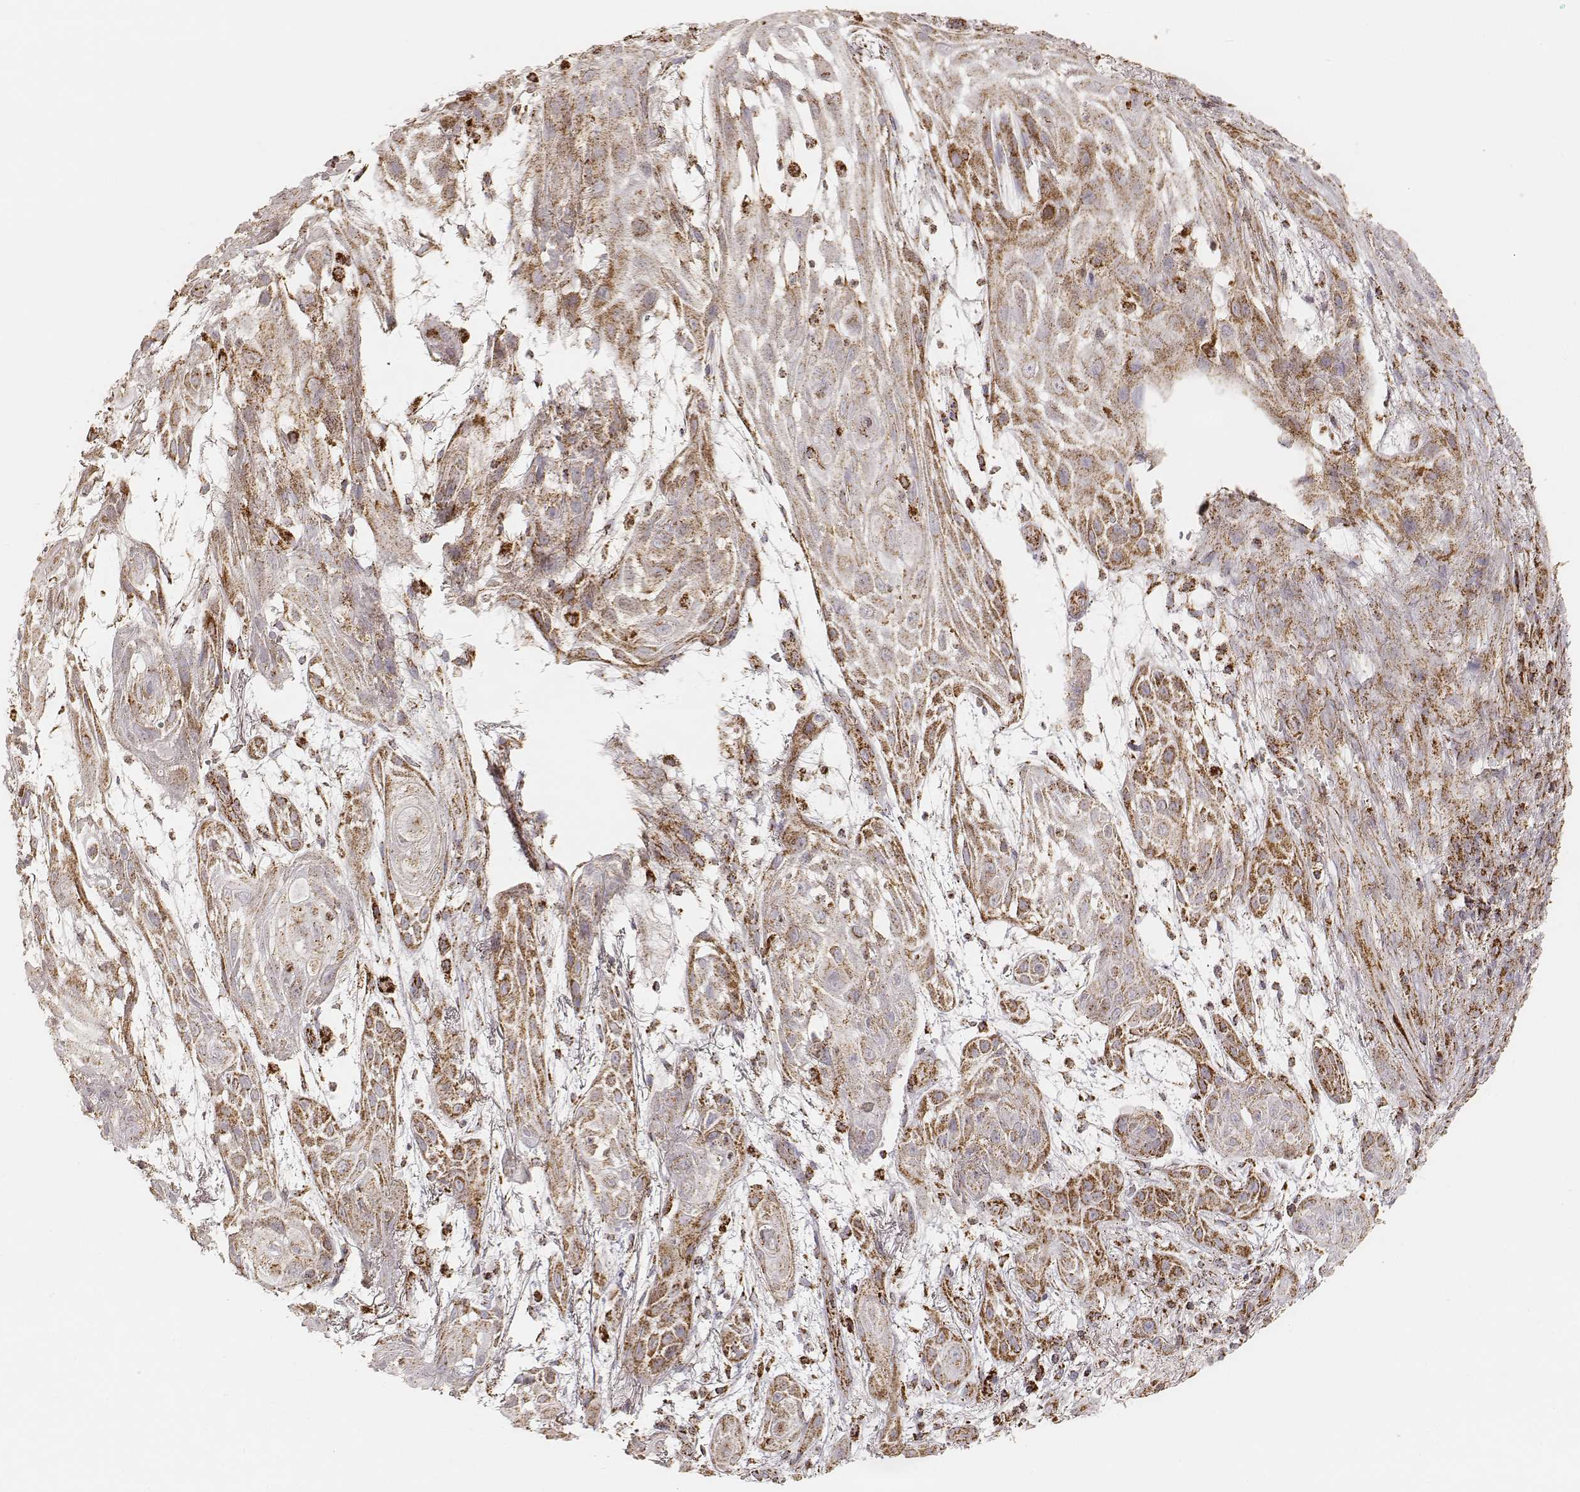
{"staining": {"intensity": "moderate", "quantity": ">75%", "location": "cytoplasmic/membranous"}, "tissue": "skin cancer", "cell_type": "Tumor cells", "image_type": "cancer", "snomed": [{"axis": "morphology", "description": "Squamous cell carcinoma, NOS"}, {"axis": "topography", "description": "Skin"}], "caption": "Immunohistochemistry (IHC) (DAB (3,3'-diaminobenzidine)) staining of human squamous cell carcinoma (skin) demonstrates moderate cytoplasmic/membranous protein expression in approximately >75% of tumor cells.", "gene": "CS", "patient": {"sex": "male", "age": 62}}